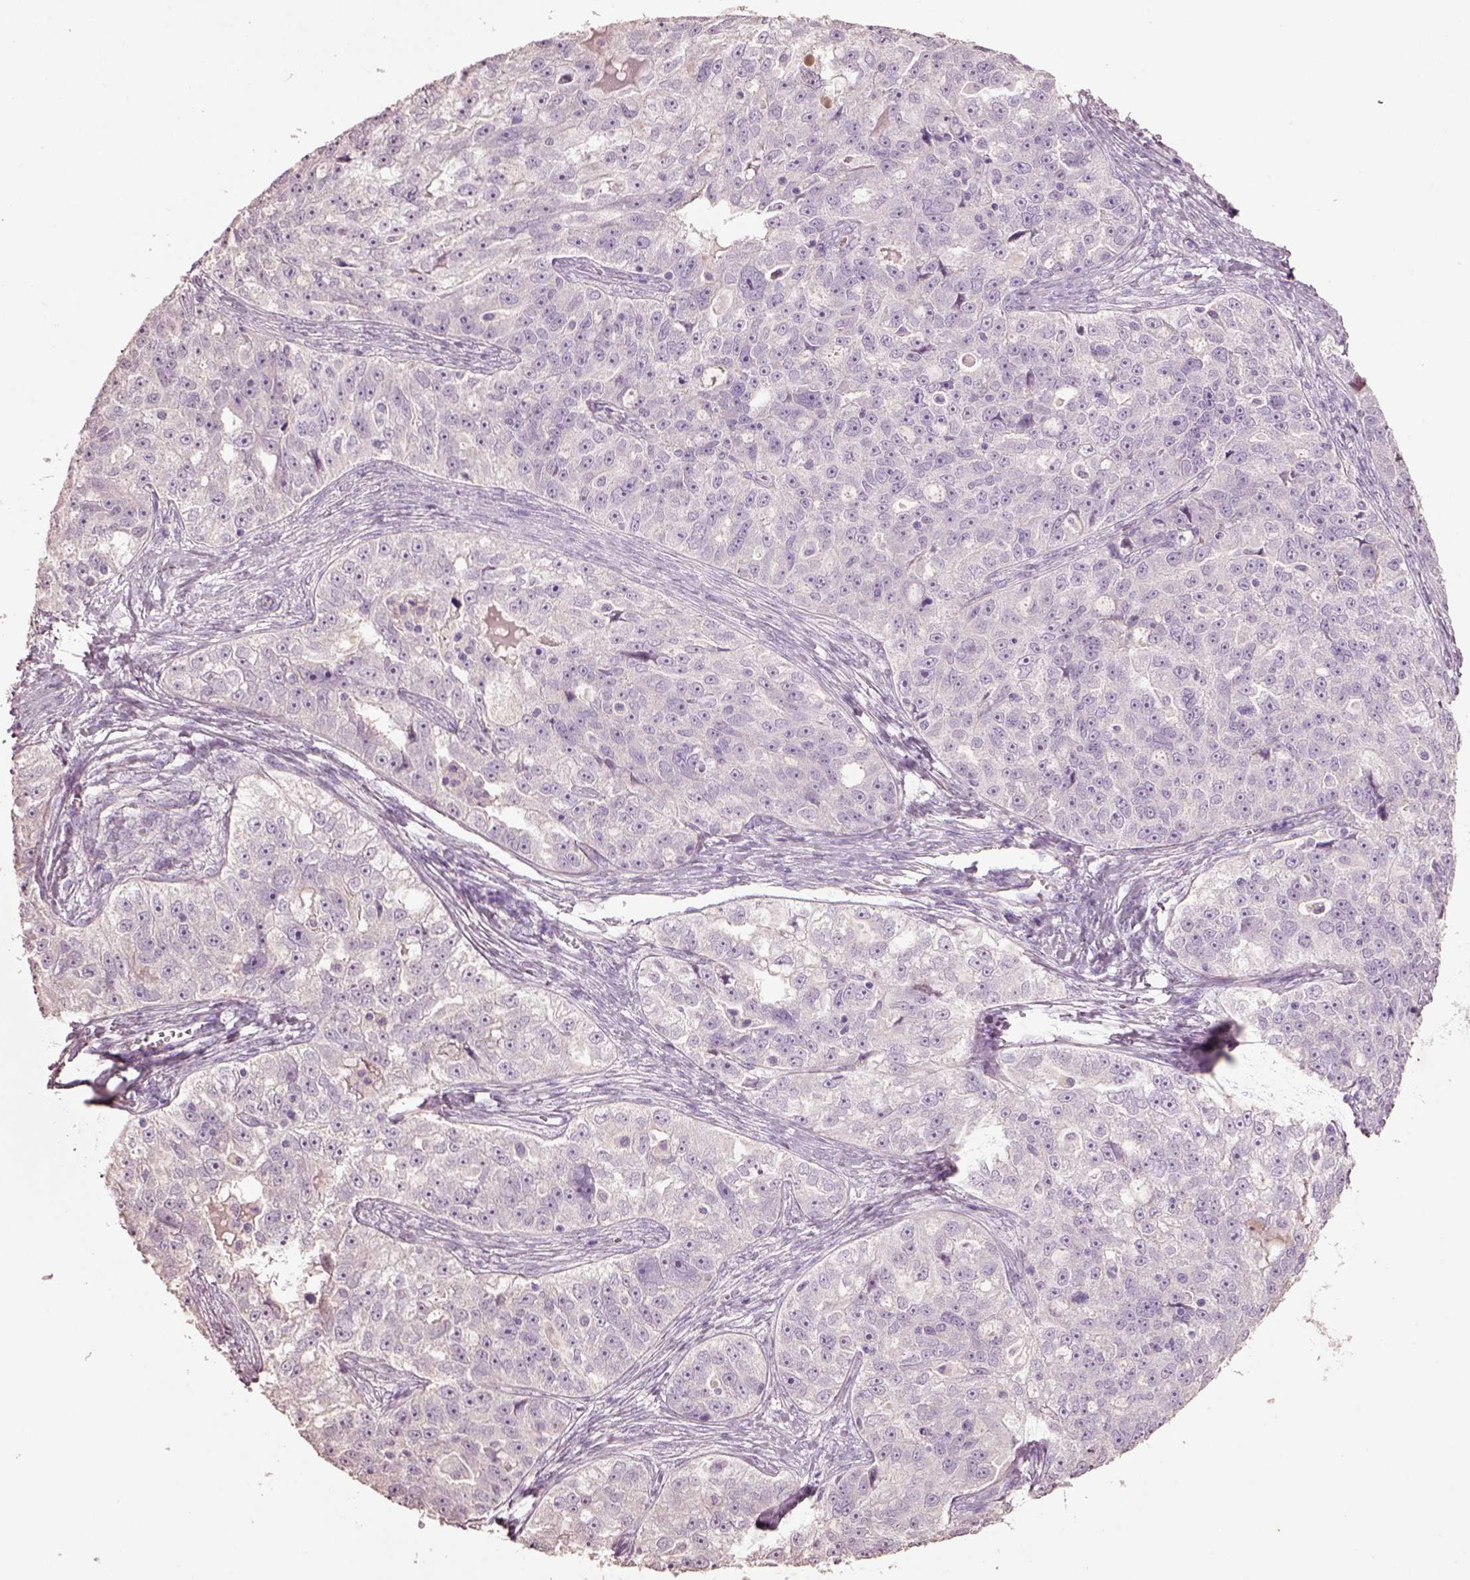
{"staining": {"intensity": "negative", "quantity": "none", "location": "none"}, "tissue": "ovarian cancer", "cell_type": "Tumor cells", "image_type": "cancer", "snomed": [{"axis": "morphology", "description": "Cystadenocarcinoma, serous, NOS"}, {"axis": "topography", "description": "Ovary"}], "caption": "The micrograph demonstrates no significant staining in tumor cells of ovarian serous cystadenocarcinoma. (IHC, brightfield microscopy, high magnification).", "gene": "KCNIP3", "patient": {"sex": "female", "age": 51}}